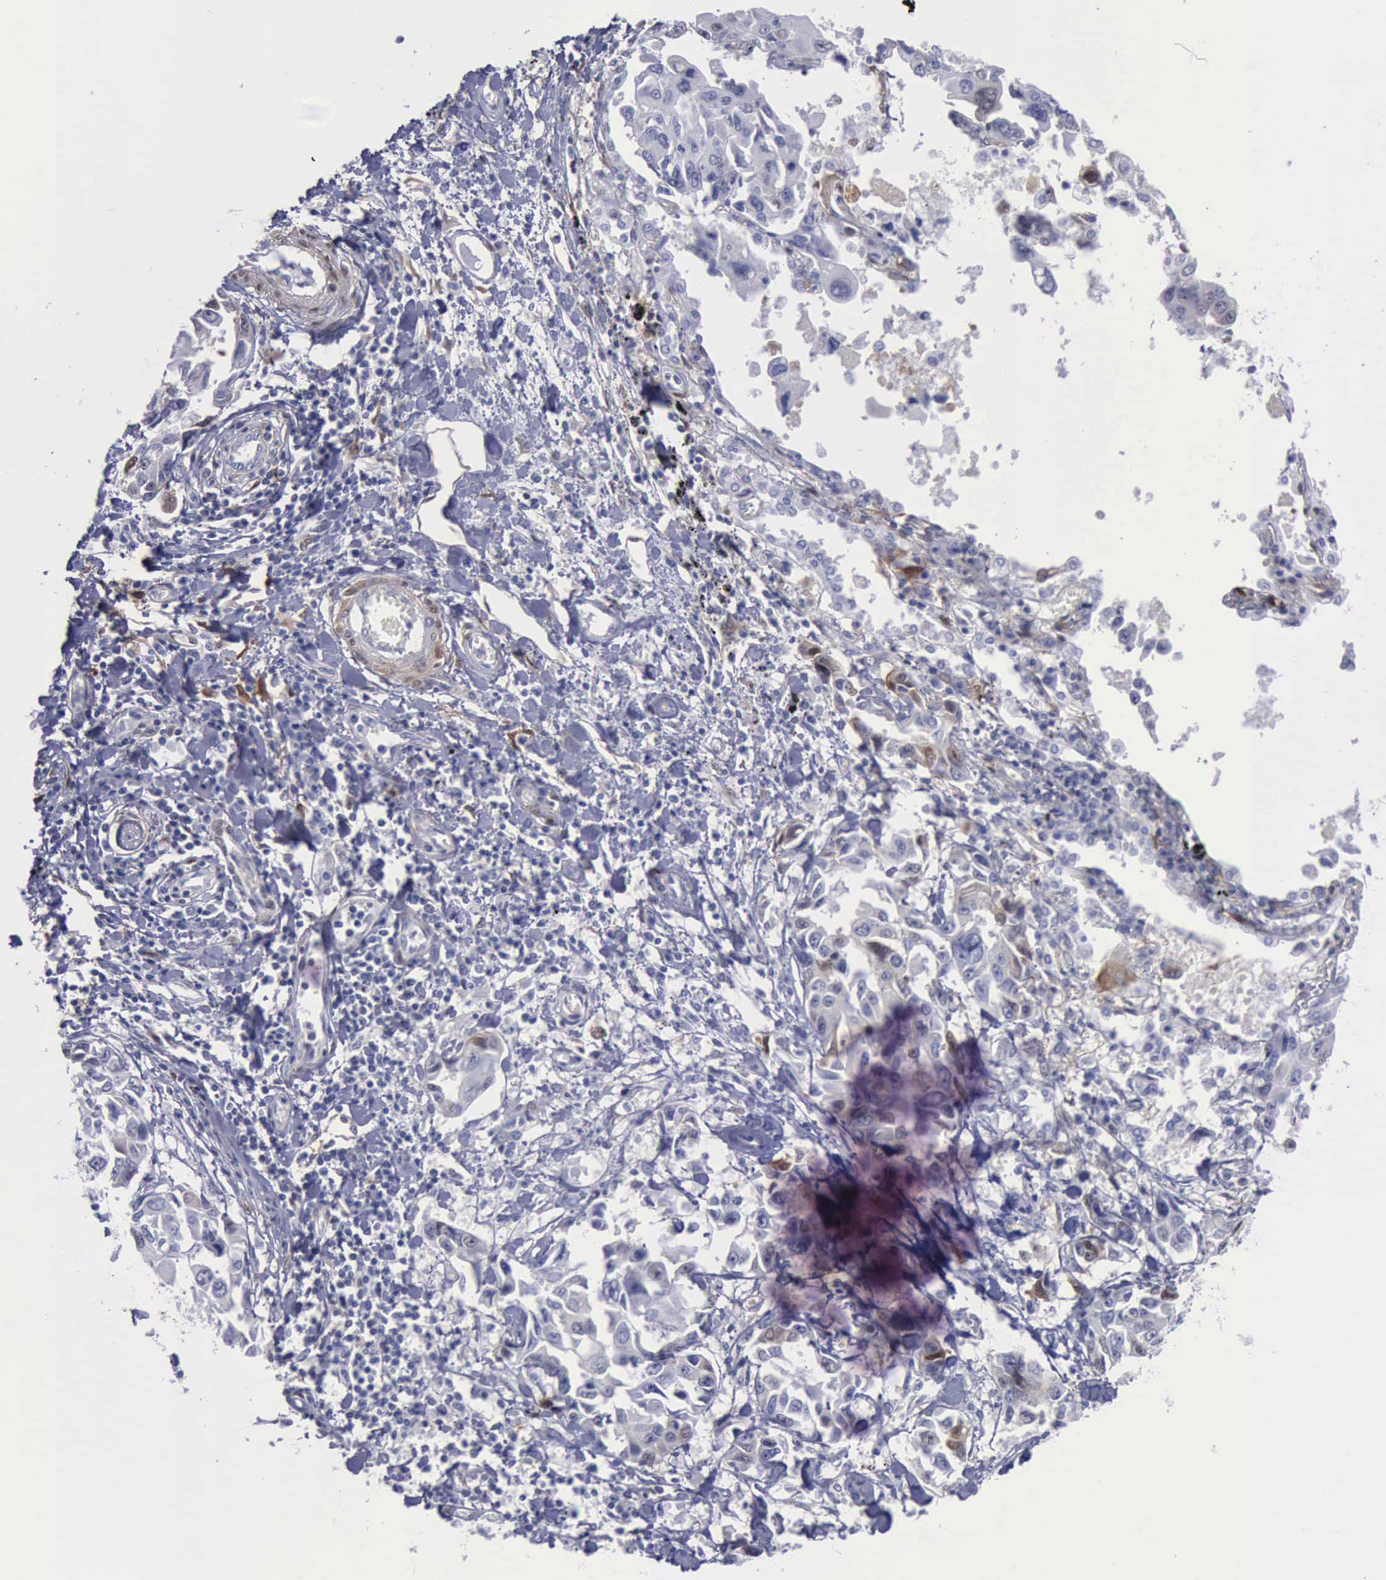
{"staining": {"intensity": "negative", "quantity": "none", "location": "none"}, "tissue": "lung cancer", "cell_type": "Tumor cells", "image_type": "cancer", "snomed": [{"axis": "morphology", "description": "Adenocarcinoma, NOS"}, {"axis": "topography", "description": "Lung"}], "caption": "The IHC photomicrograph has no significant expression in tumor cells of lung adenocarcinoma tissue.", "gene": "FHL1", "patient": {"sex": "male", "age": 64}}